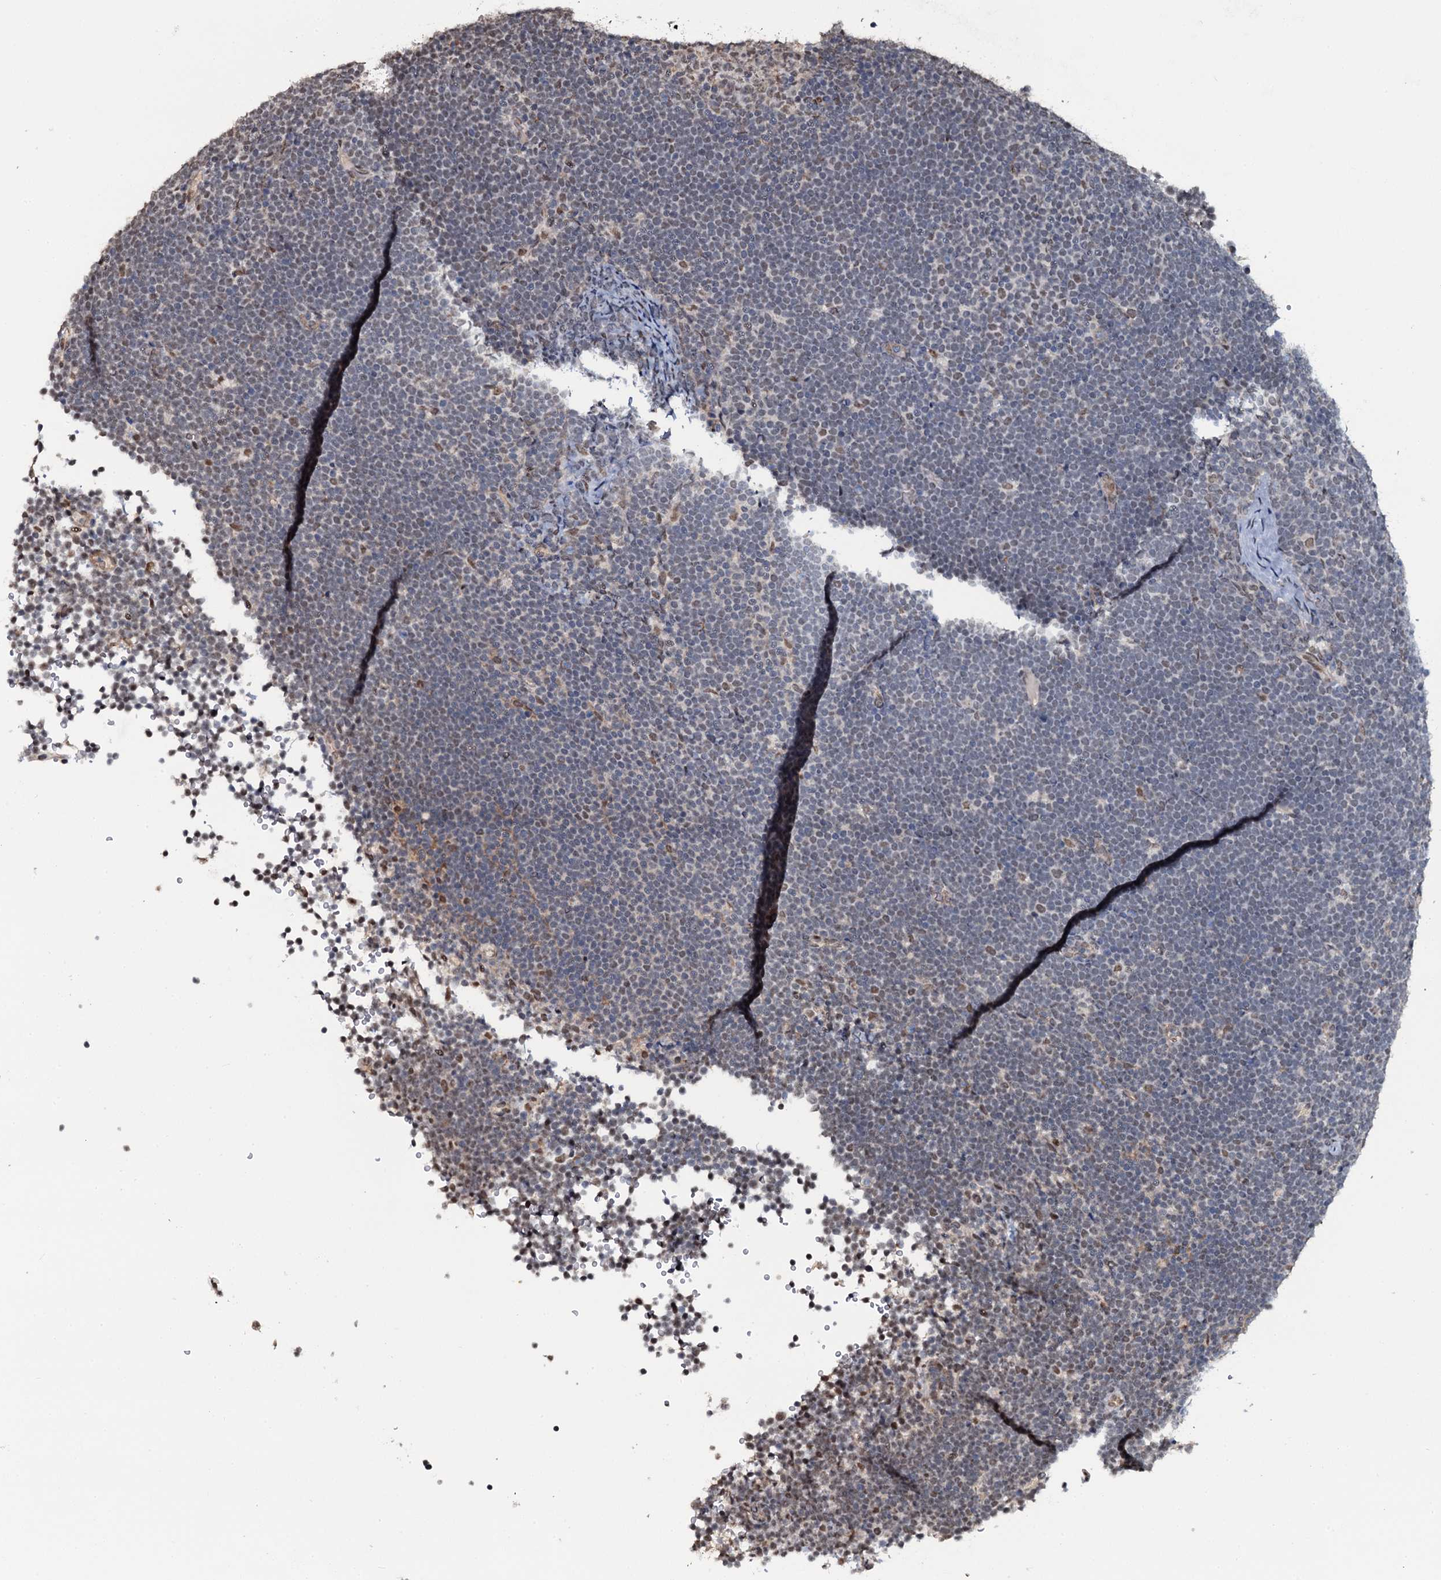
{"staining": {"intensity": "negative", "quantity": "none", "location": "none"}, "tissue": "lymphoma", "cell_type": "Tumor cells", "image_type": "cancer", "snomed": [{"axis": "morphology", "description": "Malignant lymphoma, non-Hodgkin's type, High grade"}, {"axis": "topography", "description": "Lymph node"}], "caption": "Malignant lymphoma, non-Hodgkin's type (high-grade) was stained to show a protein in brown. There is no significant staining in tumor cells.", "gene": "SH2D4B", "patient": {"sex": "male", "age": 13}}